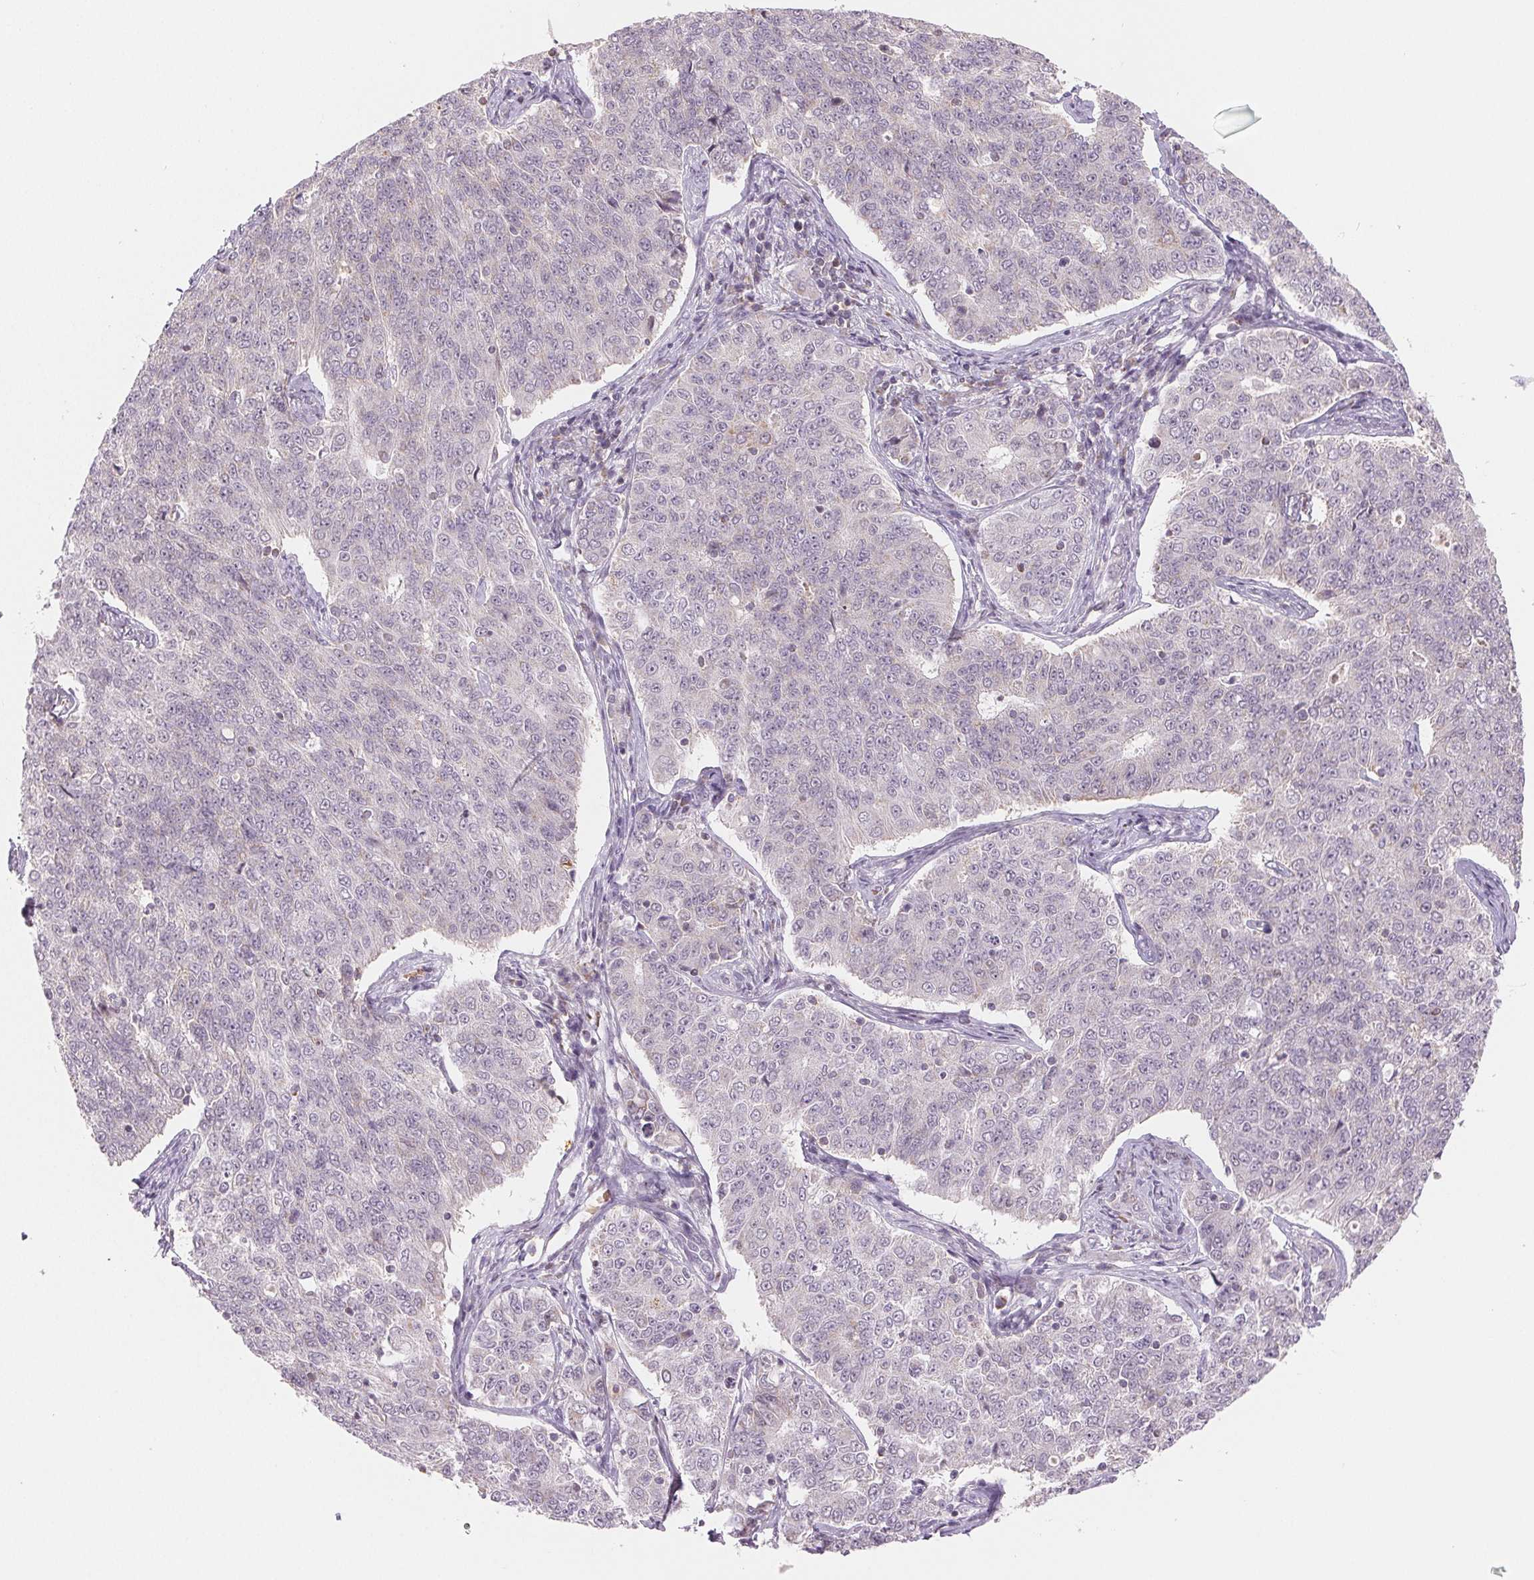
{"staining": {"intensity": "negative", "quantity": "none", "location": "none"}, "tissue": "endometrial cancer", "cell_type": "Tumor cells", "image_type": "cancer", "snomed": [{"axis": "morphology", "description": "Adenocarcinoma, NOS"}, {"axis": "topography", "description": "Endometrium"}], "caption": "Tumor cells are negative for brown protein staining in adenocarcinoma (endometrial). (Brightfield microscopy of DAB (3,3'-diaminobenzidine) IHC at high magnification).", "gene": "HINT2", "patient": {"sex": "female", "age": 43}}